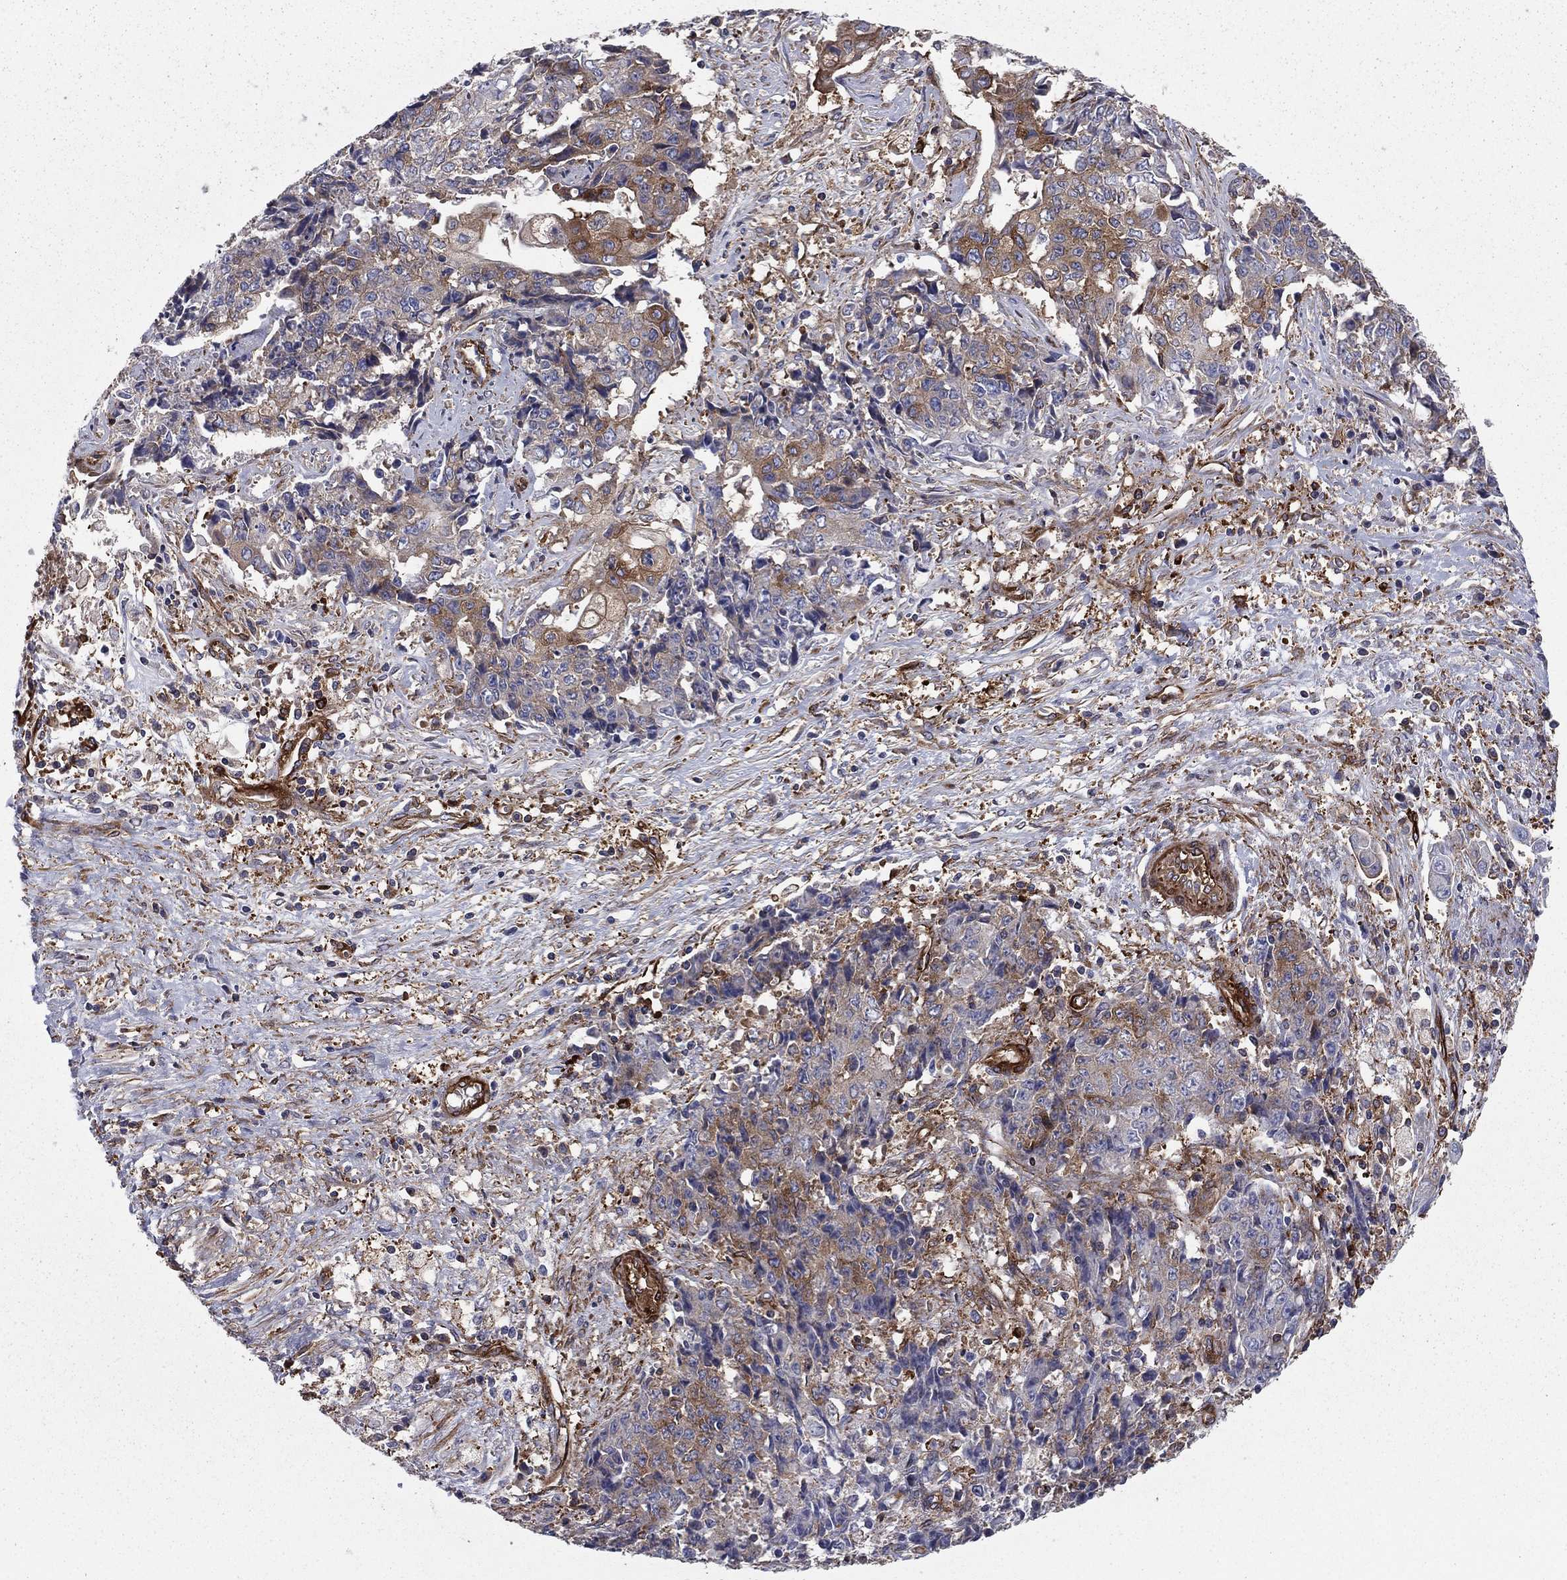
{"staining": {"intensity": "moderate", "quantity": "25%-75%", "location": "cytoplasmic/membranous"}, "tissue": "ovarian cancer", "cell_type": "Tumor cells", "image_type": "cancer", "snomed": [{"axis": "morphology", "description": "Carcinoma, endometroid"}, {"axis": "topography", "description": "Ovary"}], "caption": "Immunohistochemistry (IHC) micrograph of human ovarian endometroid carcinoma stained for a protein (brown), which displays medium levels of moderate cytoplasmic/membranous expression in about 25%-75% of tumor cells.", "gene": "EHBP1L1", "patient": {"sex": "female", "age": 42}}